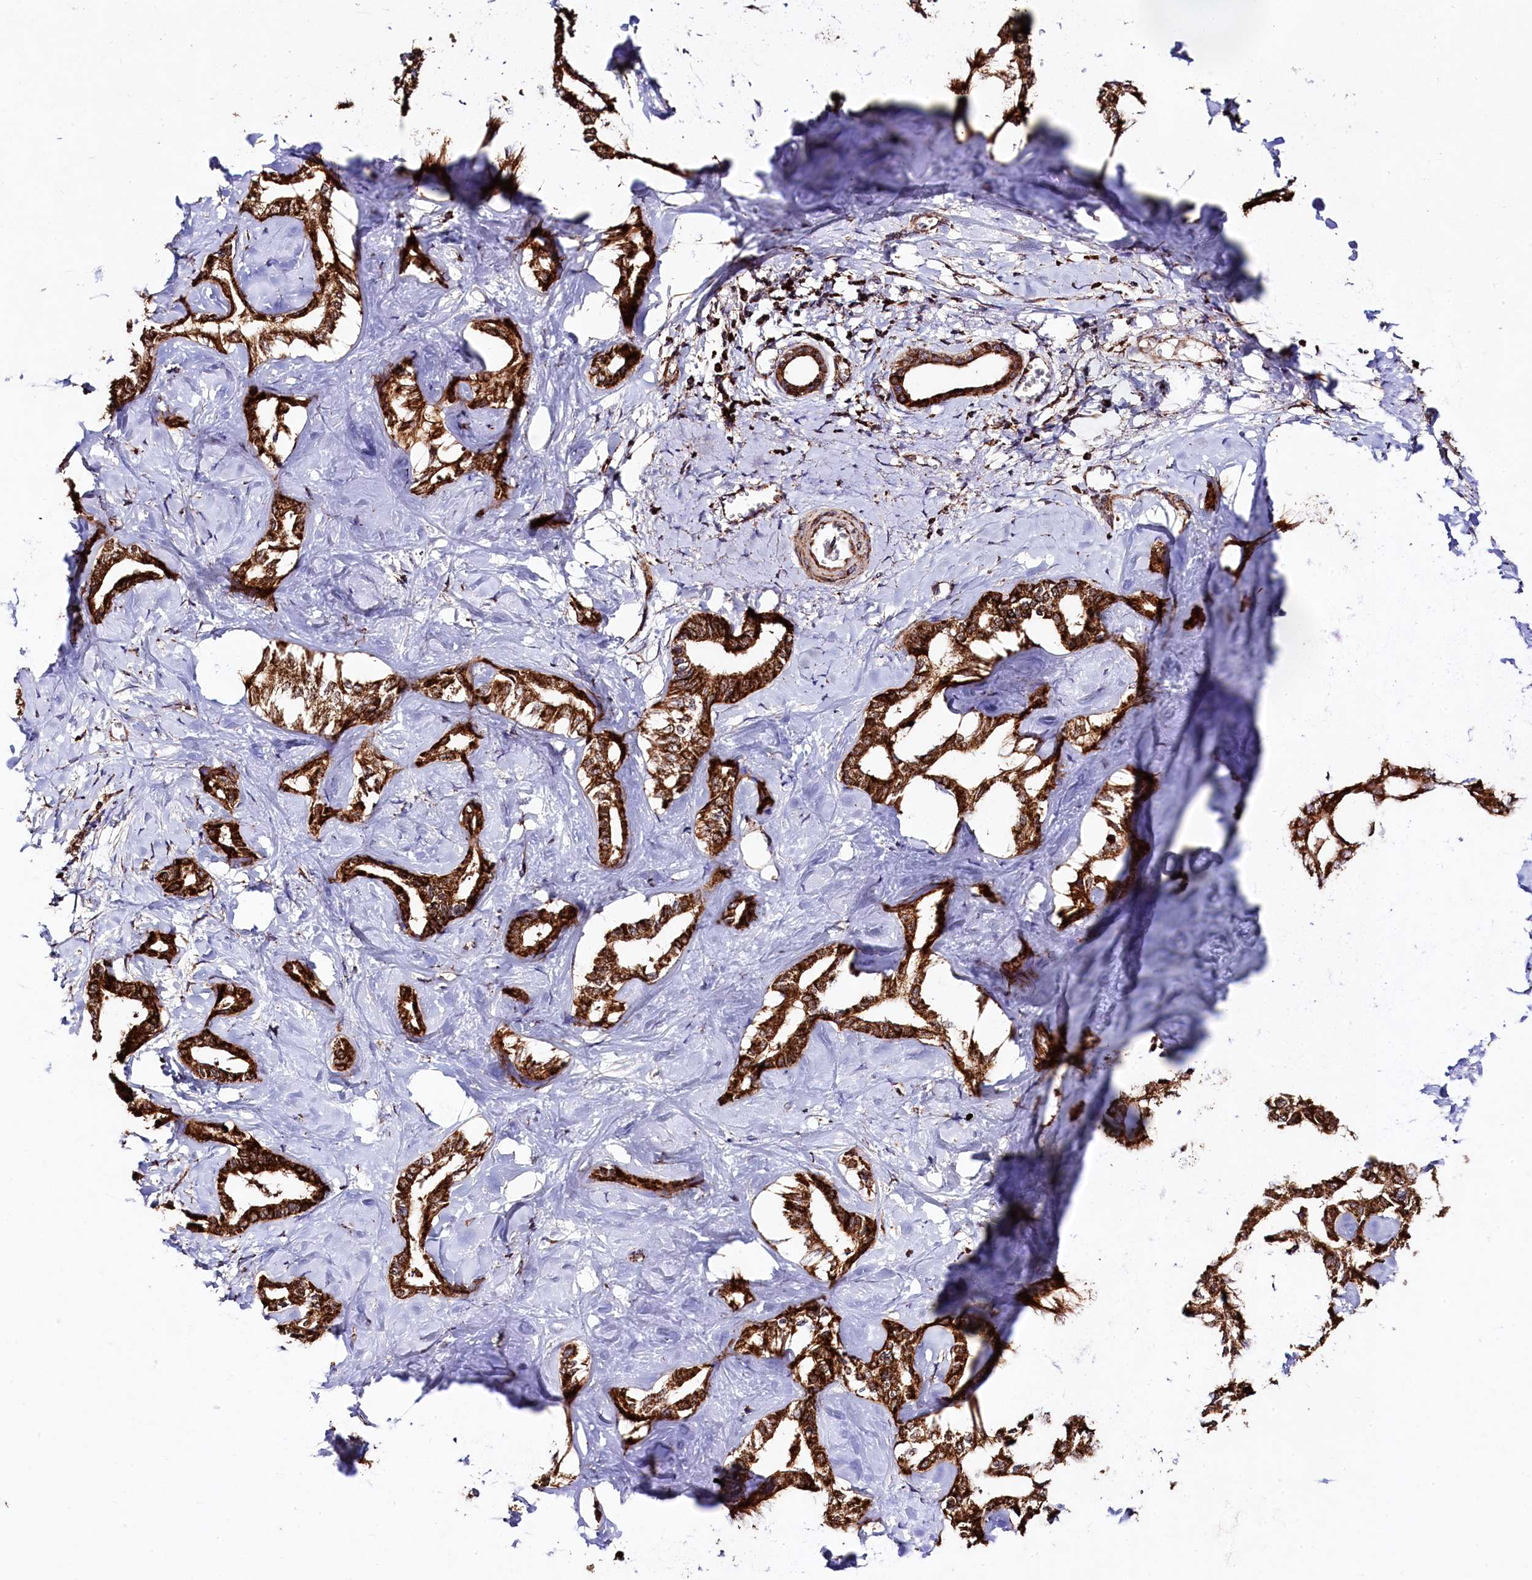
{"staining": {"intensity": "strong", "quantity": ">75%", "location": "cytoplasmic/membranous"}, "tissue": "liver cancer", "cell_type": "Tumor cells", "image_type": "cancer", "snomed": [{"axis": "morphology", "description": "Cholangiocarcinoma"}, {"axis": "topography", "description": "Liver"}], "caption": "Brown immunohistochemical staining in liver cancer (cholangiocarcinoma) demonstrates strong cytoplasmic/membranous positivity in about >75% of tumor cells.", "gene": "CLYBL", "patient": {"sex": "female", "age": 77}}